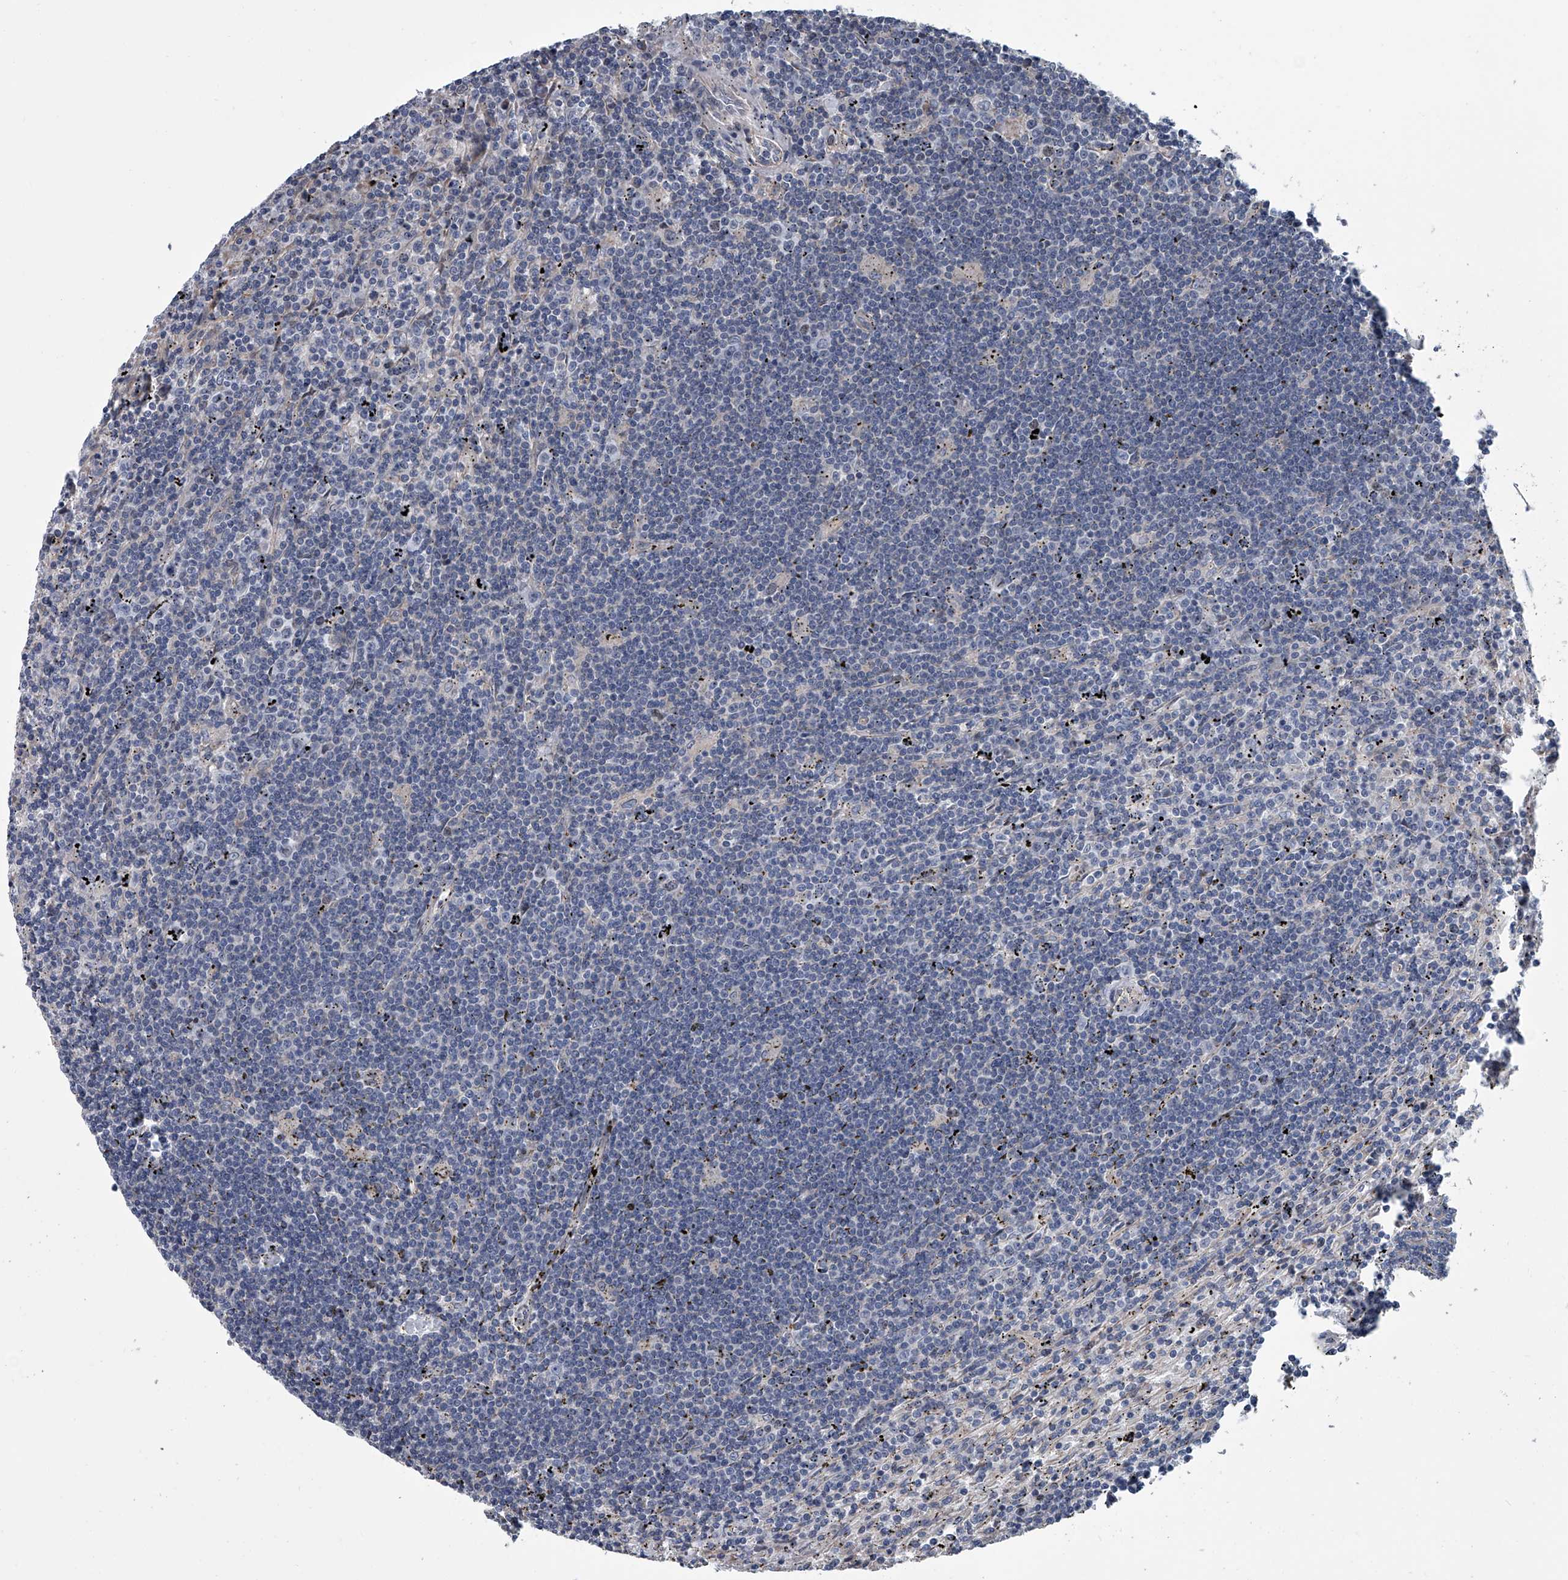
{"staining": {"intensity": "negative", "quantity": "none", "location": "none"}, "tissue": "lymphoma", "cell_type": "Tumor cells", "image_type": "cancer", "snomed": [{"axis": "morphology", "description": "Malignant lymphoma, non-Hodgkin's type, Low grade"}, {"axis": "topography", "description": "Spleen"}], "caption": "Immunohistochemistry histopathology image of neoplastic tissue: lymphoma stained with DAB exhibits no significant protein positivity in tumor cells. (DAB (3,3'-diaminobenzidine) IHC with hematoxylin counter stain).", "gene": "ABCG1", "patient": {"sex": "male", "age": 76}}